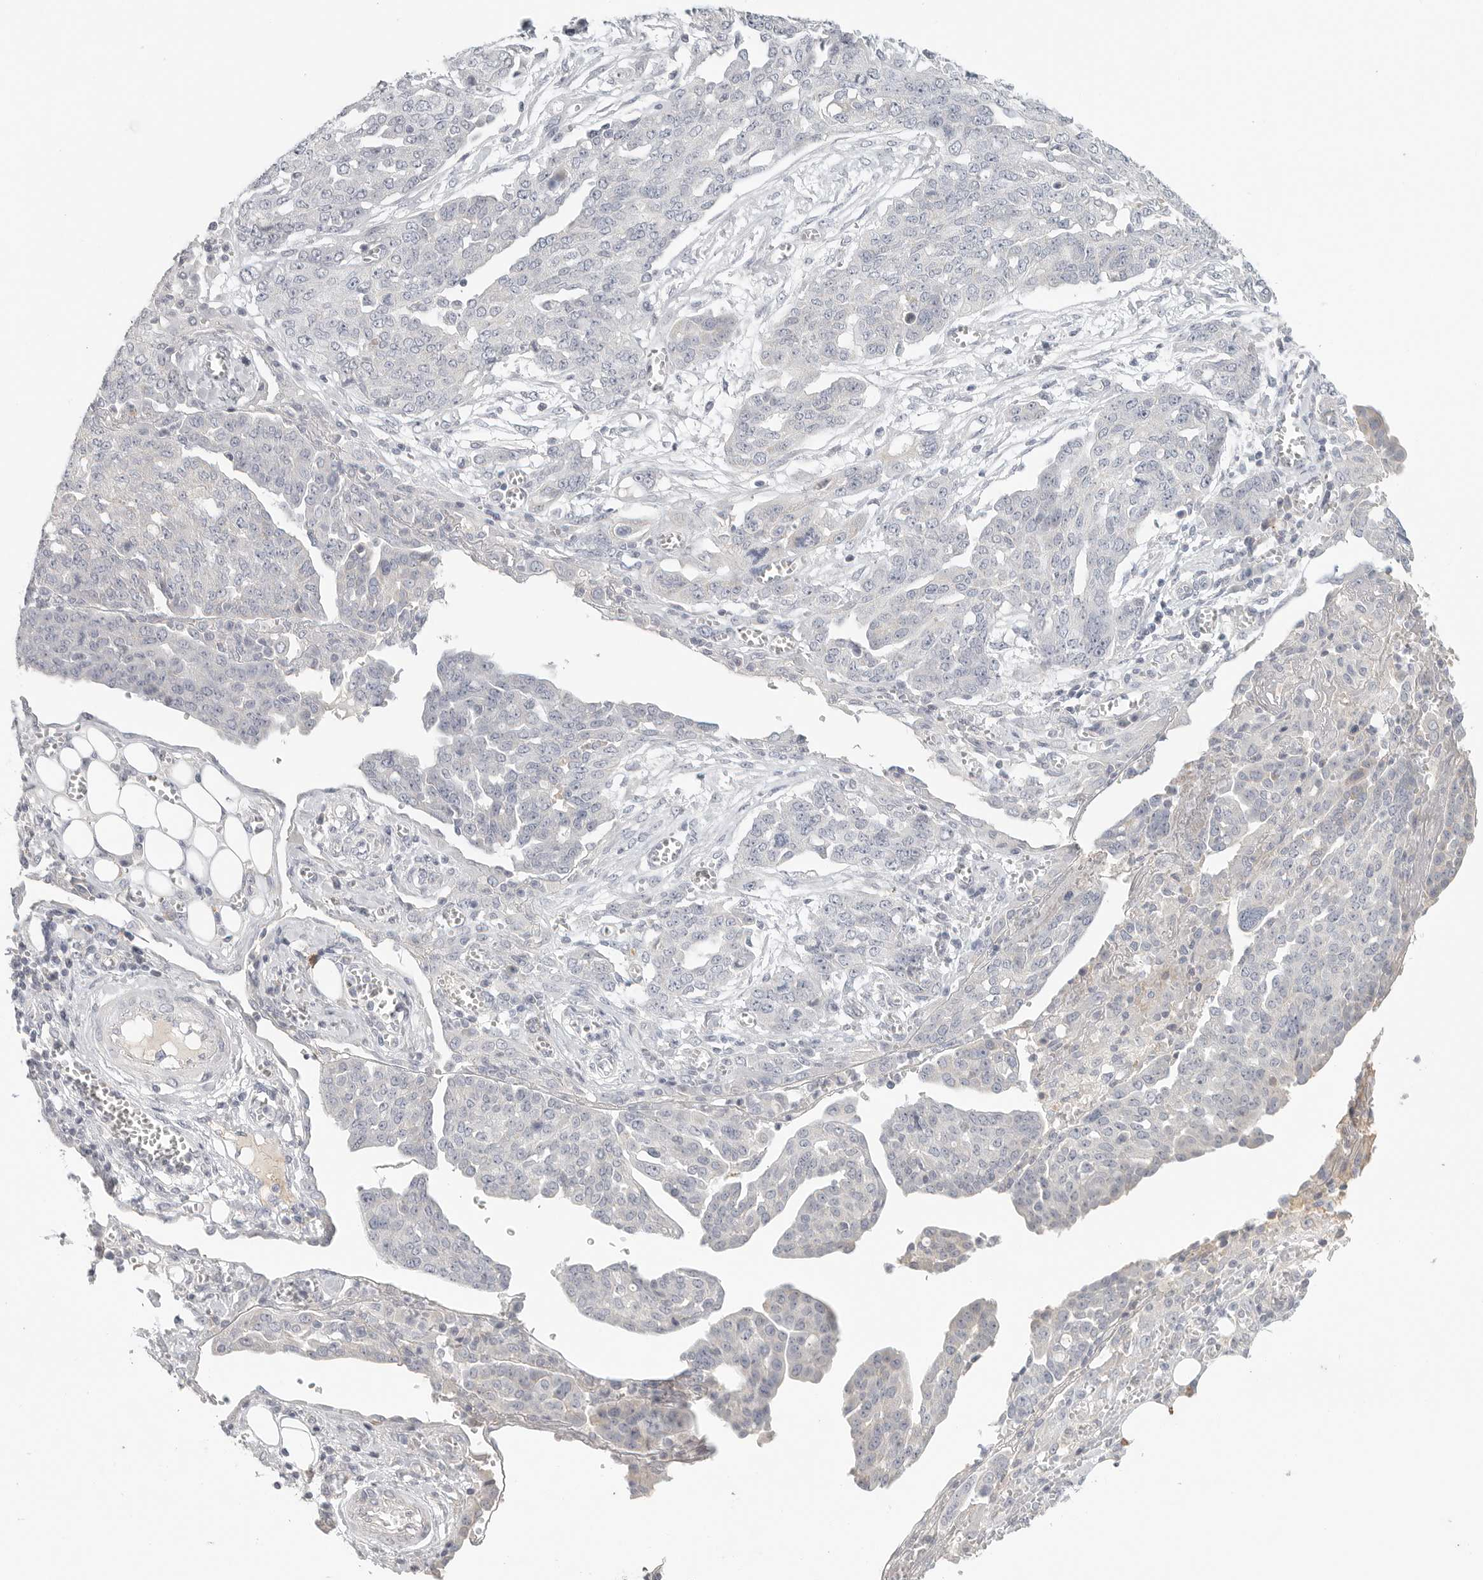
{"staining": {"intensity": "negative", "quantity": "none", "location": "none"}, "tissue": "ovarian cancer", "cell_type": "Tumor cells", "image_type": "cancer", "snomed": [{"axis": "morphology", "description": "Cystadenocarcinoma, serous, NOS"}, {"axis": "topography", "description": "Soft tissue"}, {"axis": "topography", "description": "Ovary"}], "caption": "The IHC image has no significant staining in tumor cells of ovarian cancer (serous cystadenocarcinoma) tissue.", "gene": "SLC25A36", "patient": {"sex": "female", "age": 57}}